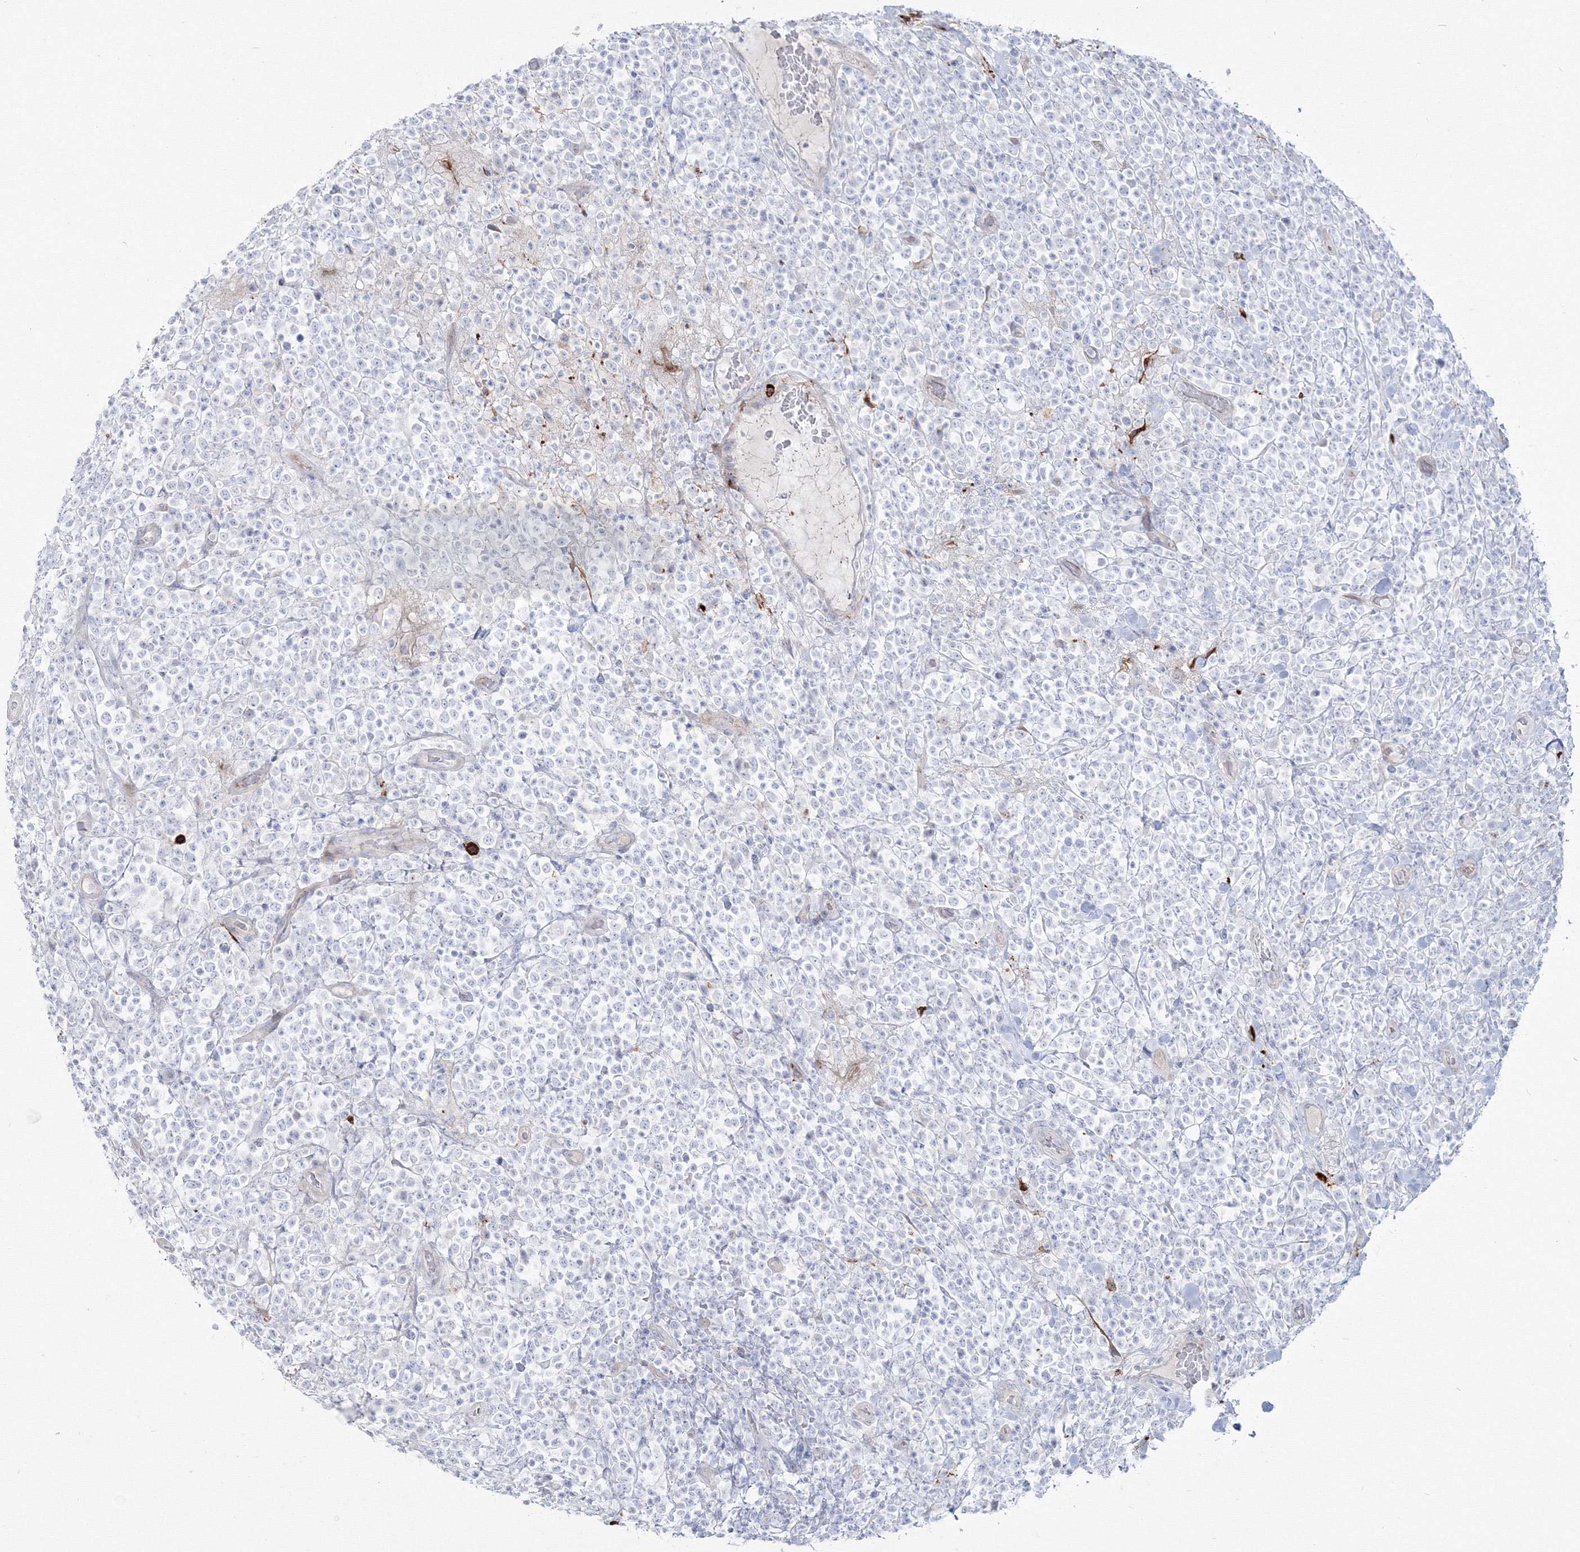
{"staining": {"intensity": "negative", "quantity": "none", "location": "none"}, "tissue": "lymphoma", "cell_type": "Tumor cells", "image_type": "cancer", "snomed": [{"axis": "morphology", "description": "Malignant lymphoma, non-Hodgkin's type, High grade"}, {"axis": "topography", "description": "Colon"}], "caption": "DAB (3,3'-diaminobenzidine) immunohistochemical staining of human lymphoma reveals no significant expression in tumor cells.", "gene": "HYAL2", "patient": {"sex": "female", "age": 53}}